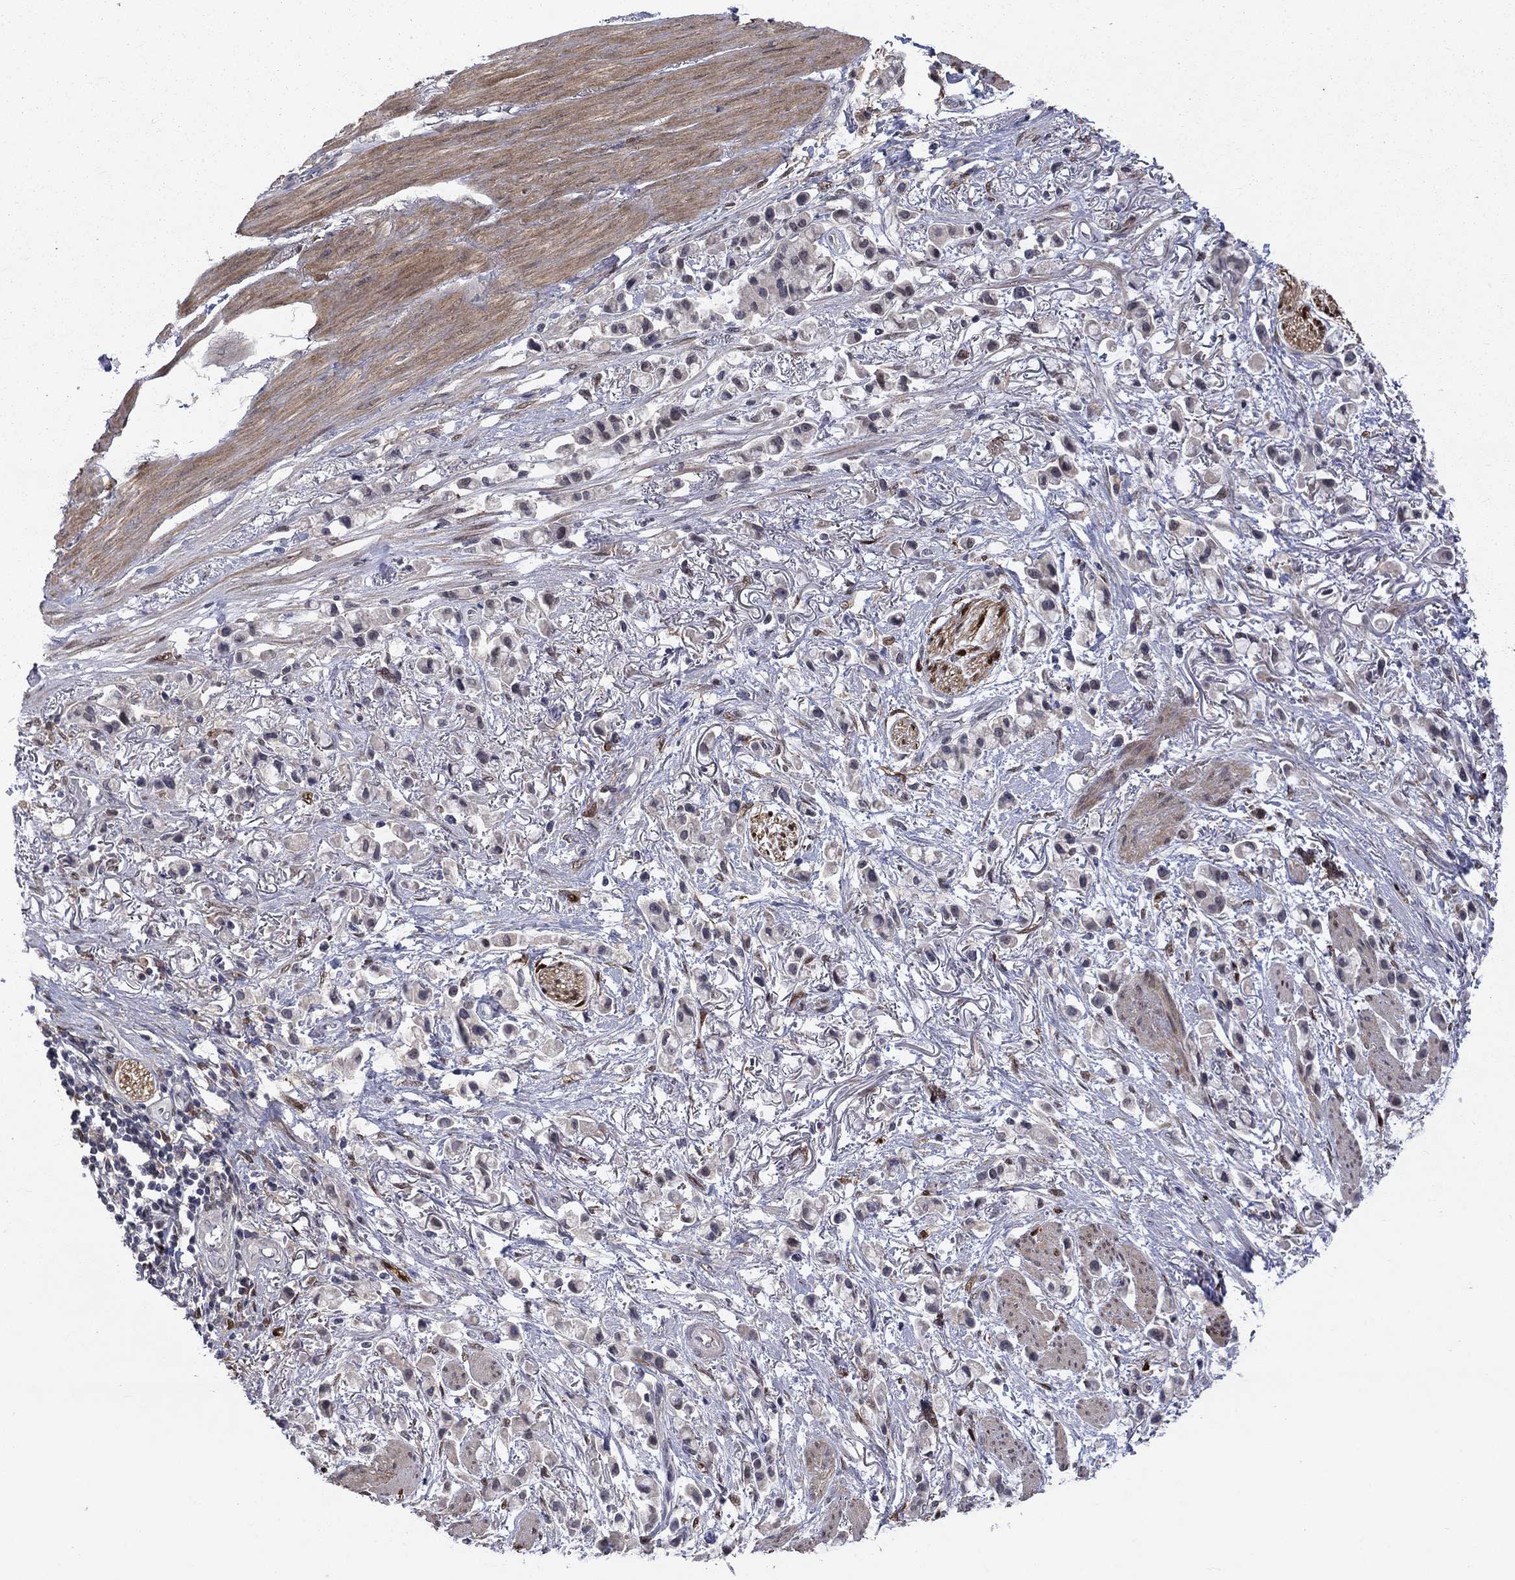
{"staining": {"intensity": "negative", "quantity": "none", "location": "none"}, "tissue": "stomach cancer", "cell_type": "Tumor cells", "image_type": "cancer", "snomed": [{"axis": "morphology", "description": "Adenocarcinoma, NOS"}, {"axis": "topography", "description": "Stomach"}], "caption": "Immunohistochemistry photomicrograph of adenocarcinoma (stomach) stained for a protein (brown), which exhibits no positivity in tumor cells.", "gene": "CBR1", "patient": {"sex": "female", "age": 81}}